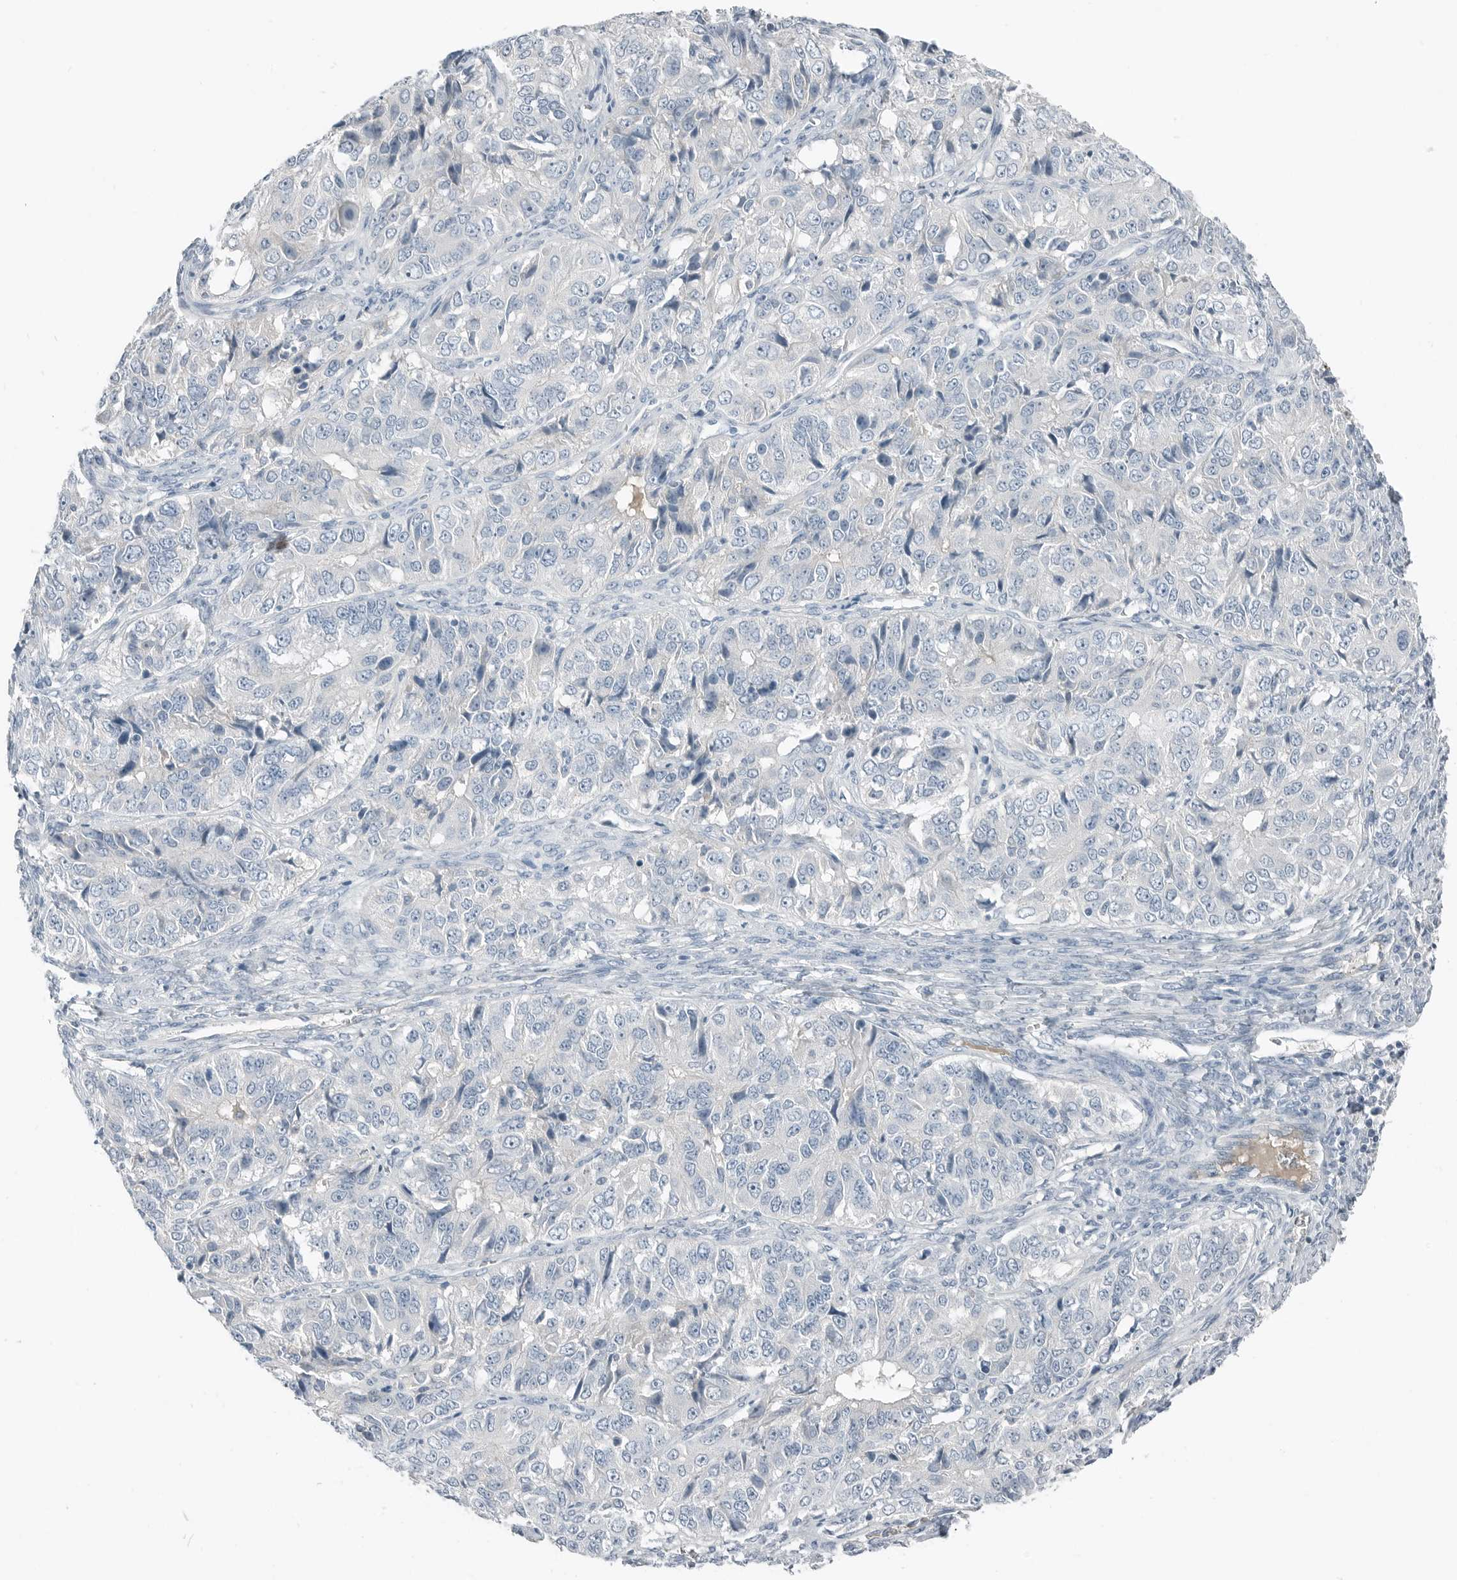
{"staining": {"intensity": "negative", "quantity": "none", "location": "none"}, "tissue": "ovarian cancer", "cell_type": "Tumor cells", "image_type": "cancer", "snomed": [{"axis": "morphology", "description": "Carcinoma, endometroid"}, {"axis": "topography", "description": "Ovary"}], "caption": "Tumor cells show no significant positivity in ovarian cancer.", "gene": "SERPINB7", "patient": {"sex": "female", "age": 51}}